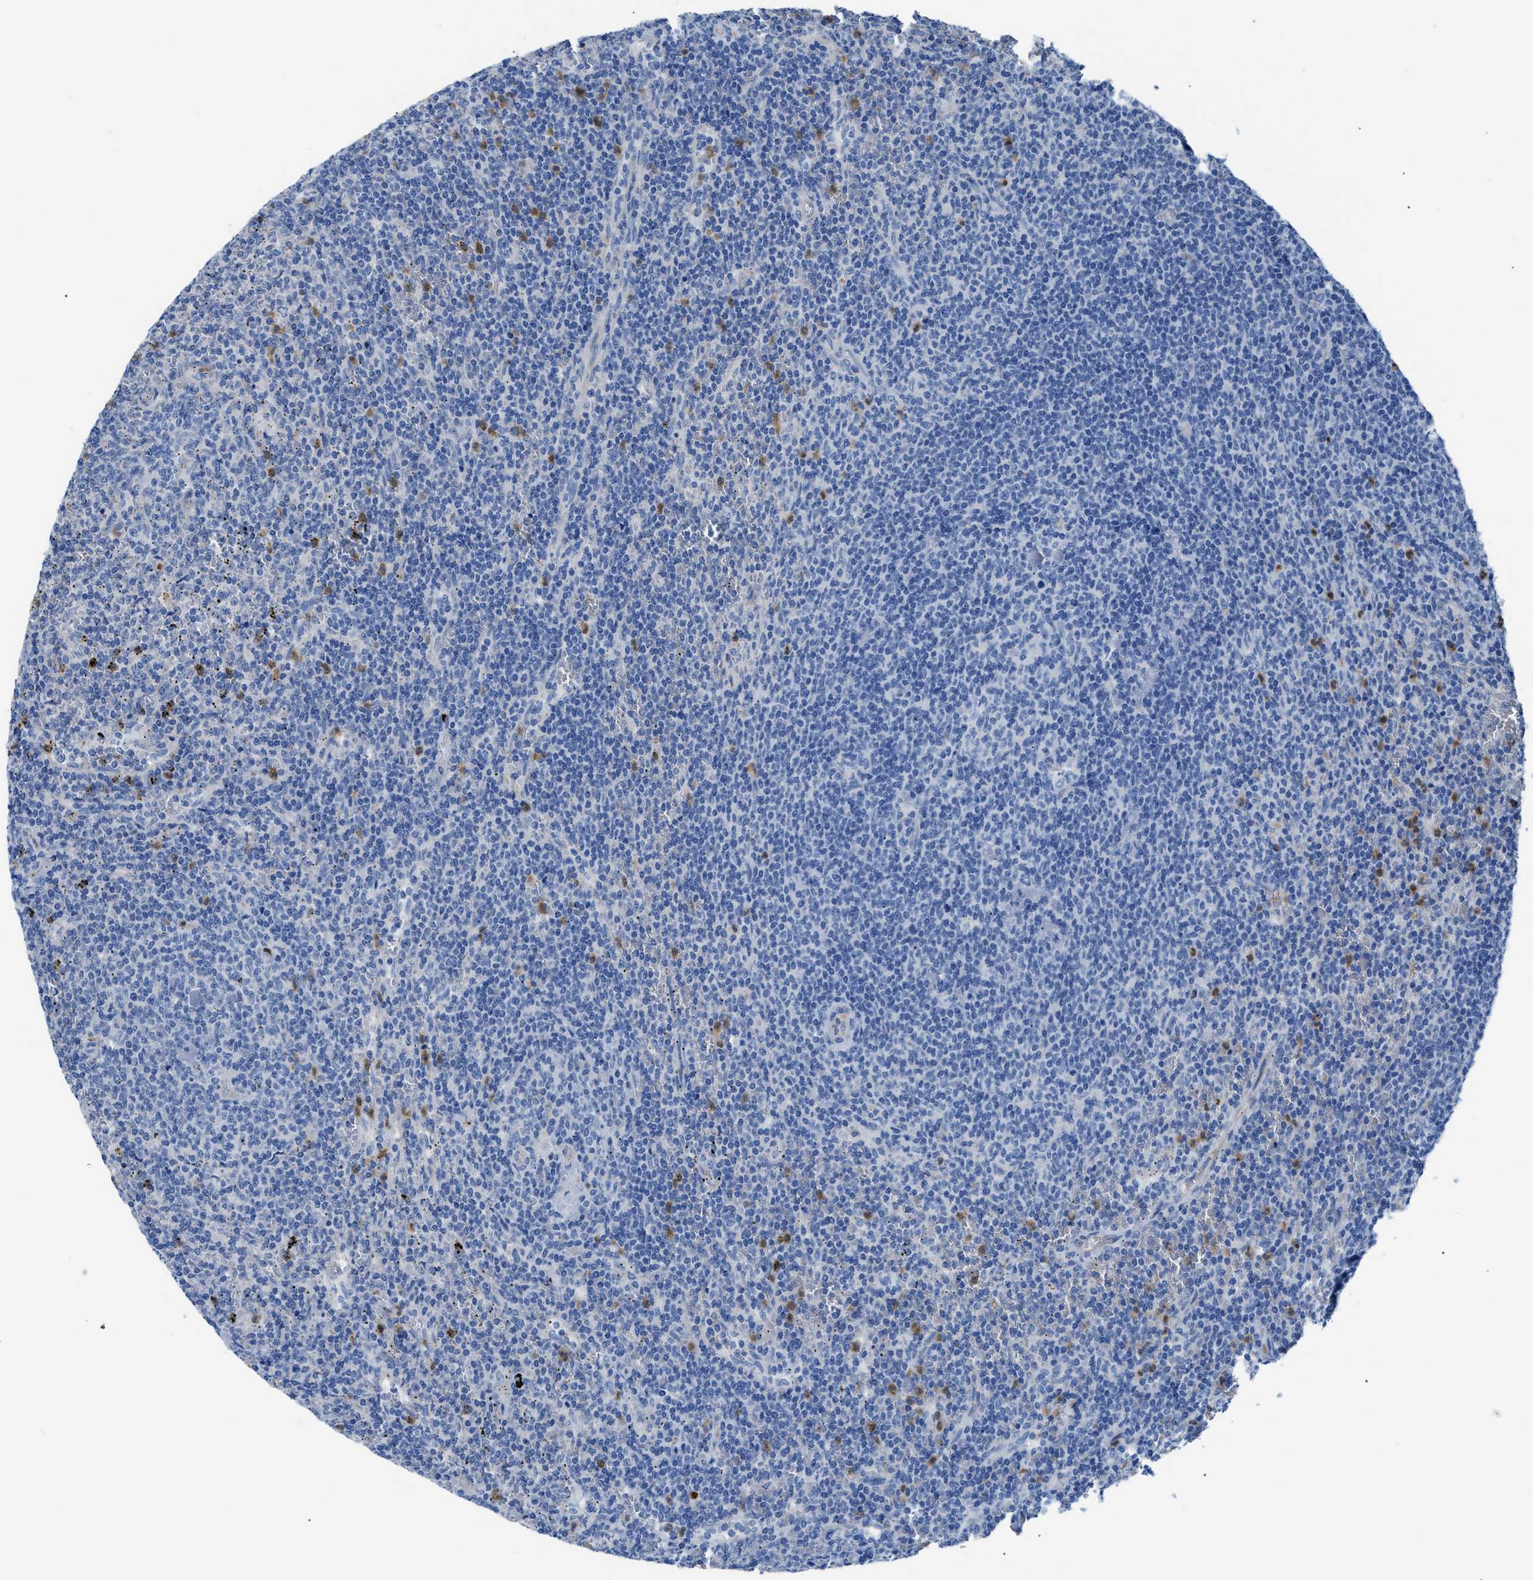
{"staining": {"intensity": "weak", "quantity": "<25%", "location": "cytoplasmic/membranous"}, "tissue": "lymphoma", "cell_type": "Tumor cells", "image_type": "cancer", "snomed": [{"axis": "morphology", "description": "Malignant lymphoma, non-Hodgkin's type, Low grade"}, {"axis": "topography", "description": "Spleen"}], "caption": "IHC of low-grade malignant lymphoma, non-Hodgkin's type reveals no positivity in tumor cells.", "gene": "ITPR1", "patient": {"sex": "female", "age": 50}}